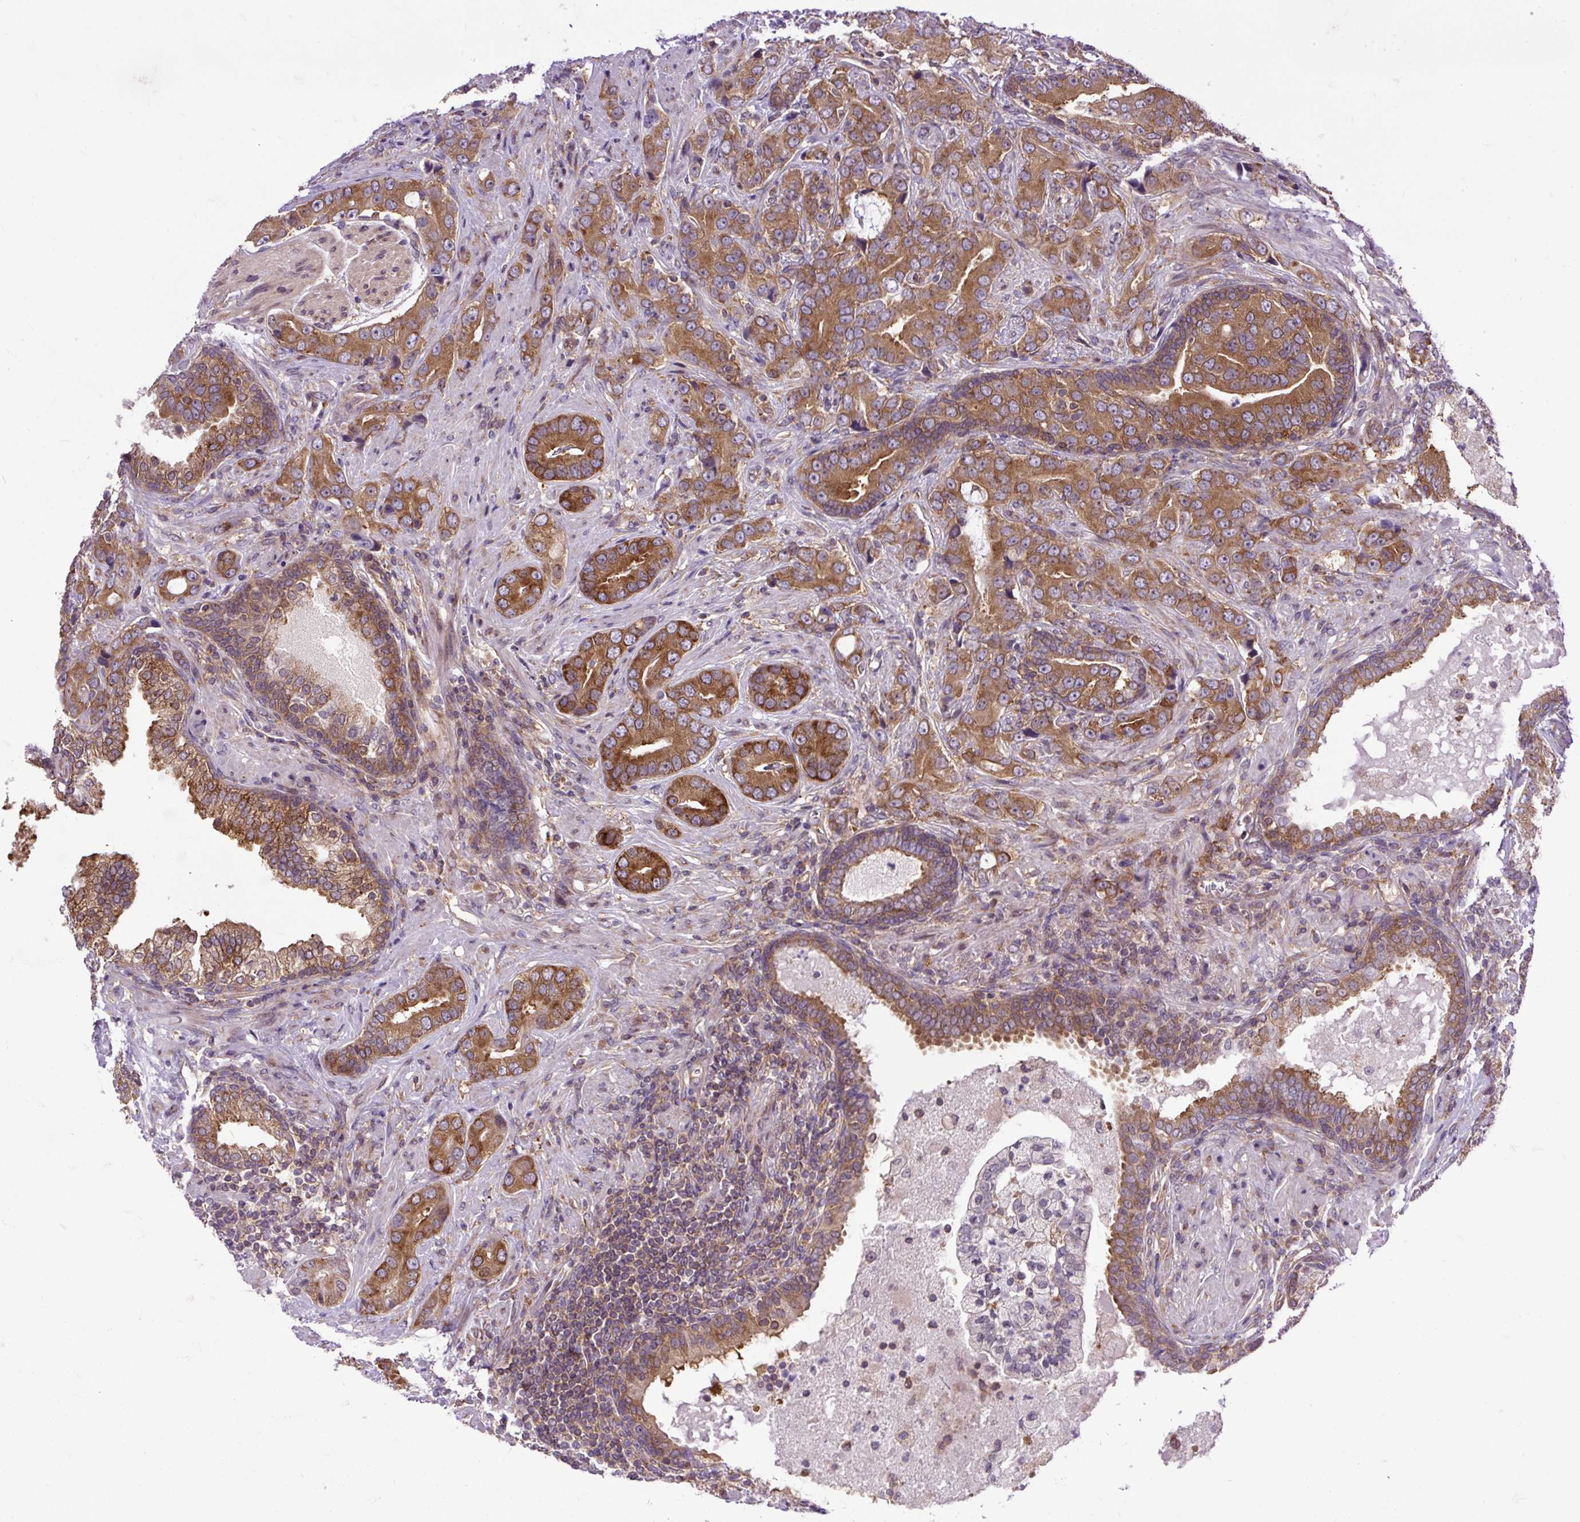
{"staining": {"intensity": "strong", "quantity": ">75%", "location": "cytoplasmic/membranous"}, "tissue": "prostate cancer", "cell_type": "Tumor cells", "image_type": "cancer", "snomed": [{"axis": "morphology", "description": "Adenocarcinoma, High grade"}, {"axis": "topography", "description": "Prostate"}], "caption": "Strong cytoplasmic/membranous staining is present in approximately >75% of tumor cells in prostate cancer (adenocarcinoma (high-grade)).", "gene": "TRIM17", "patient": {"sex": "male", "age": 55}}